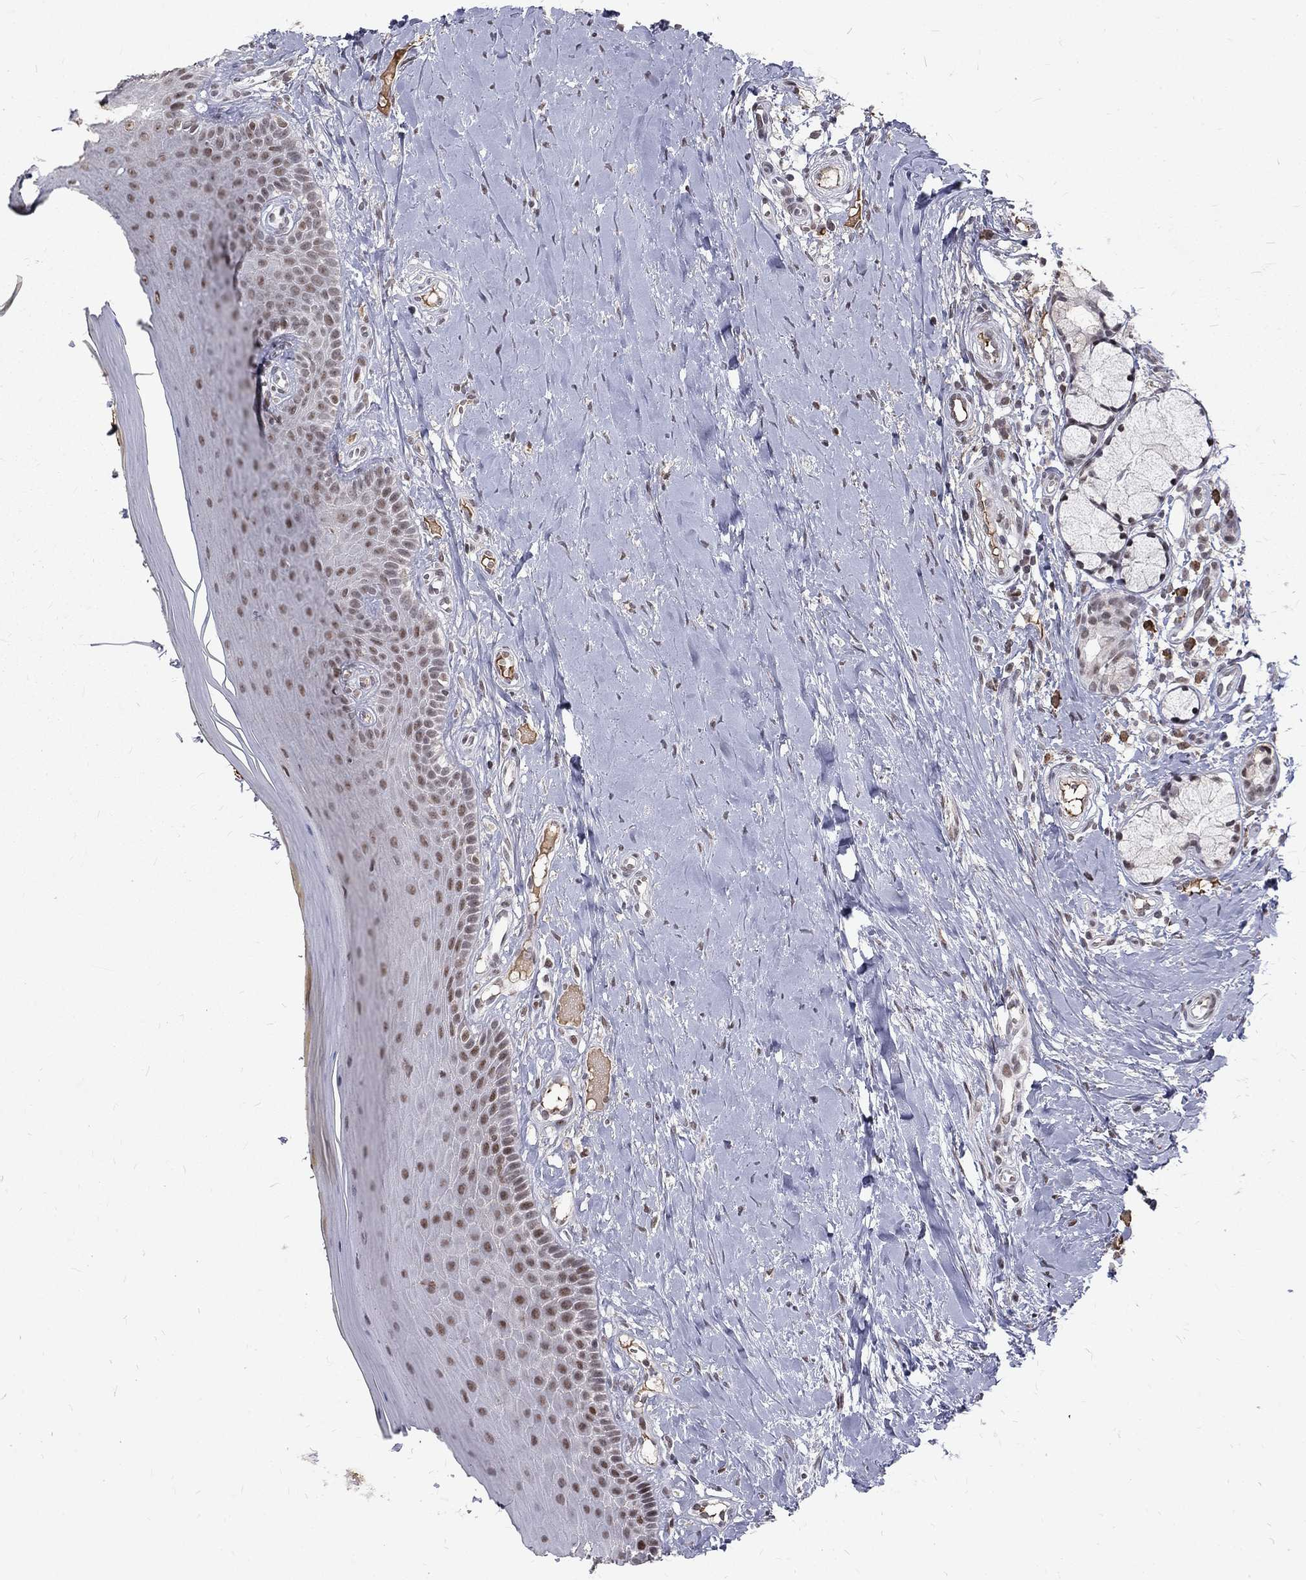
{"staining": {"intensity": "moderate", "quantity": "<25%", "location": "nuclear"}, "tissue": "oral mucosa", "cell_type": "Squamous epithelial cells", "image_type": "normal", "snomed": [{"axis": "morphology", "description": "Normal tissue, NOS"}, {"axis": "topography", "description": "Oral tissue"}], "caption": "The immunohistochemical stain labels moderate nuclear expression in squamous epithelial cells of benign oral mucosa. The staining is performed using DAB (3,3'-diaminobenzidine) brown chromogen to label protein expression. The nuclei are counter-stained blue using hematoxylin.", "gene": "TCEAL1", "patient": {"sex": "female", "age": 43}}